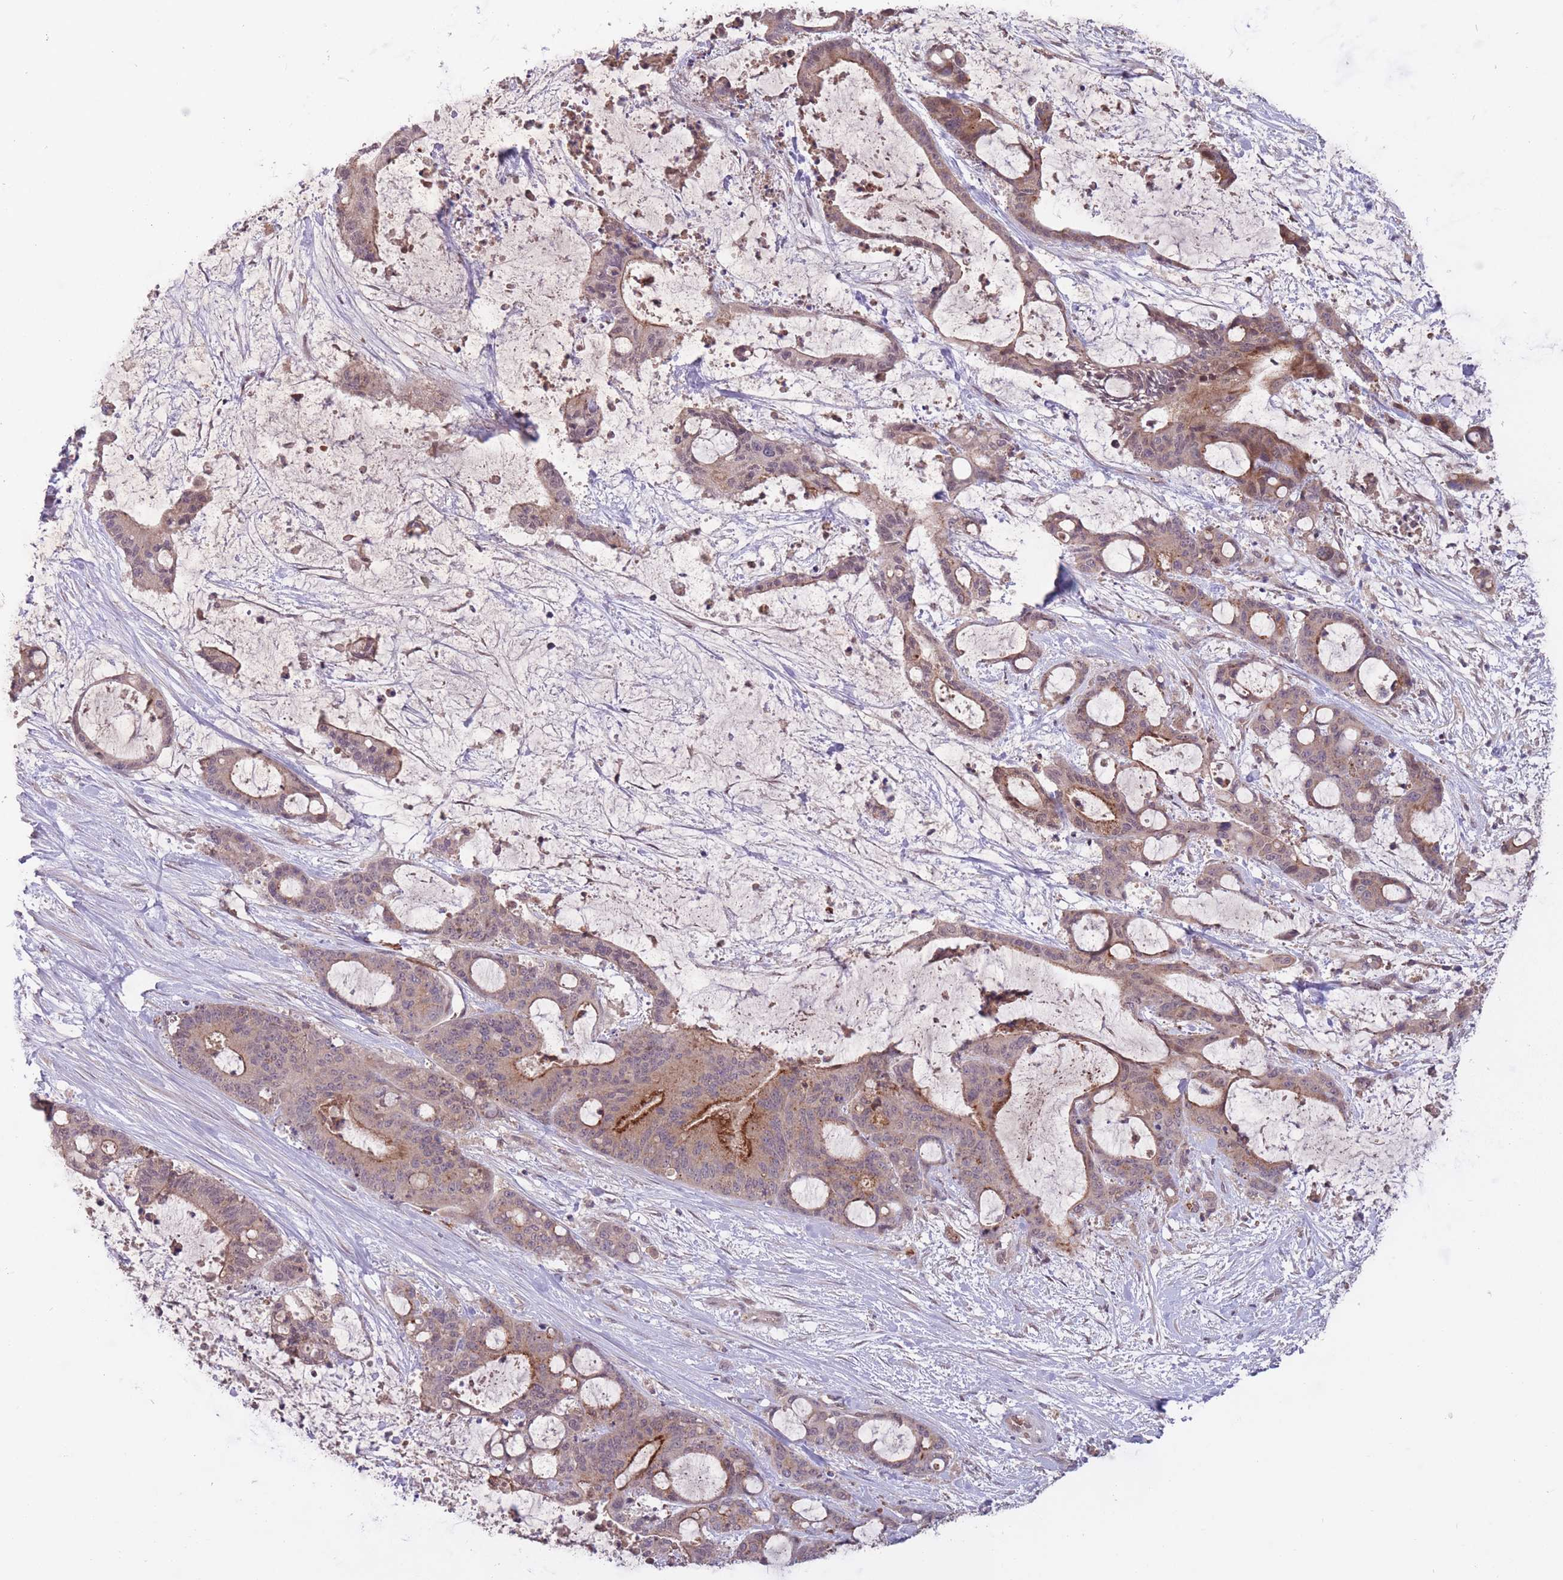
{"staining": {"intensity": "strong", "quantity": "<25%", "location": "cytoplasmic/membranous"}, "tissue": "liver cancer", "cell_type": "Tumor cells", "image_type": "cancer", "snomed": [{"axis": "morphology", "description": "Normal tissue, NOS"}, {"axis": "morphology", "description": "Cholangiocarcinoma"}, {"axis": "topography", "description": "Liver"}, {"axis": "topography", "description": "Peripheral nerve tissue"}], "caption": "Cholangiocarcinoma (liver) stained with a protein marker shows strong staining in tumor cells.", "gene": "SECTM1", "patient": {"sex": "female", "age": 73}}